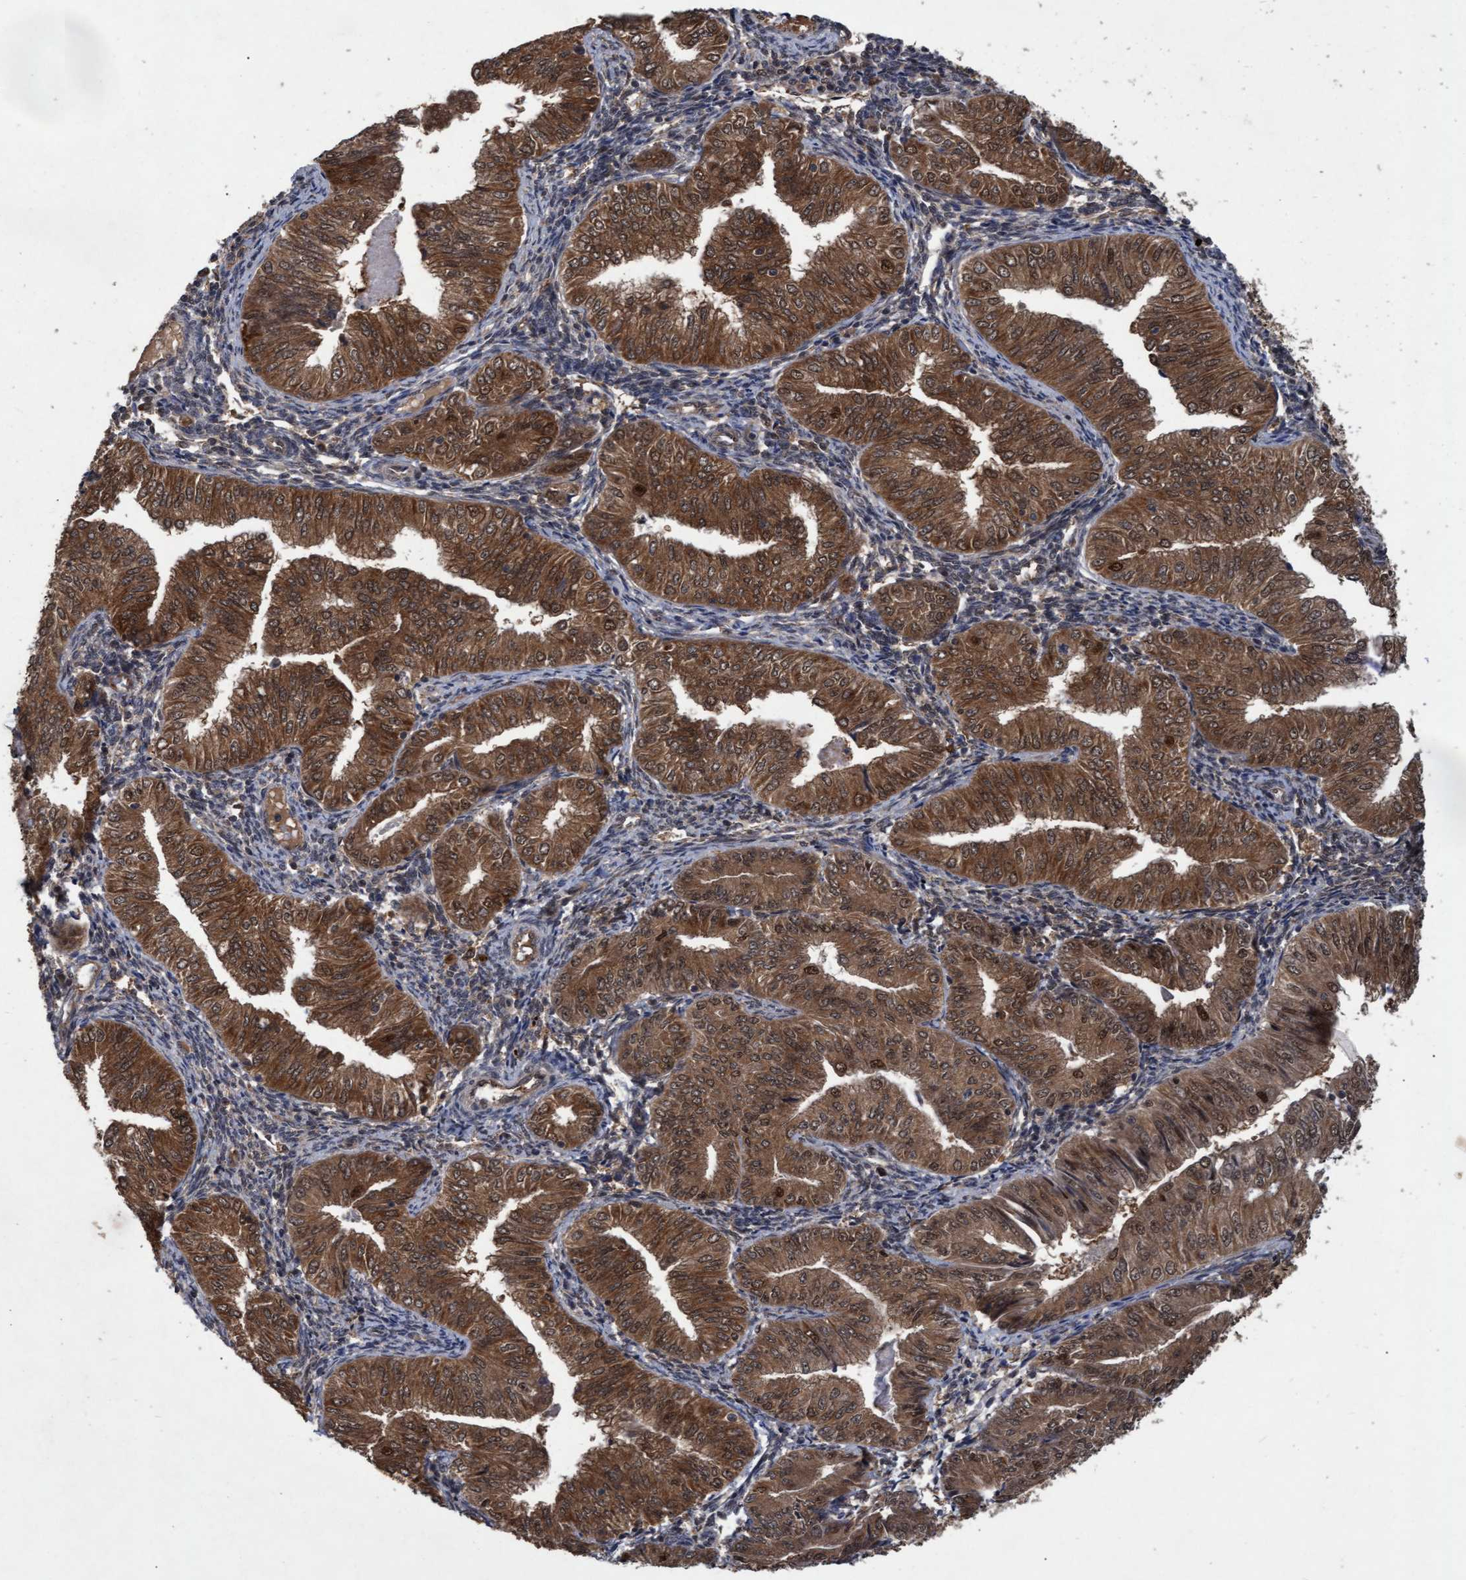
{"staining": {"intensity": "strong", "quantity": ">75%", "location": "cytoplasmic/membranous,nuclear"}, "tissue": "endometrial cancer", "cell_type": "Tumor cells", "image_type": "cancer", "snomed": [{"axis": "morphology", "description": "Normal tissue, NOS"}, {"axis": "morphology", "description": "Adenocarcinoma, NOS"}, {"axis": "topography", "description": "Endometrium"}], "caption": "Endometrial cancer tissue exhibits strong cytoplasmic/membranous and nuclear positivity in approximately >75% of tumor cells", "gene": "PSMB6", "patient": {"sex": "female", "age": 53}}